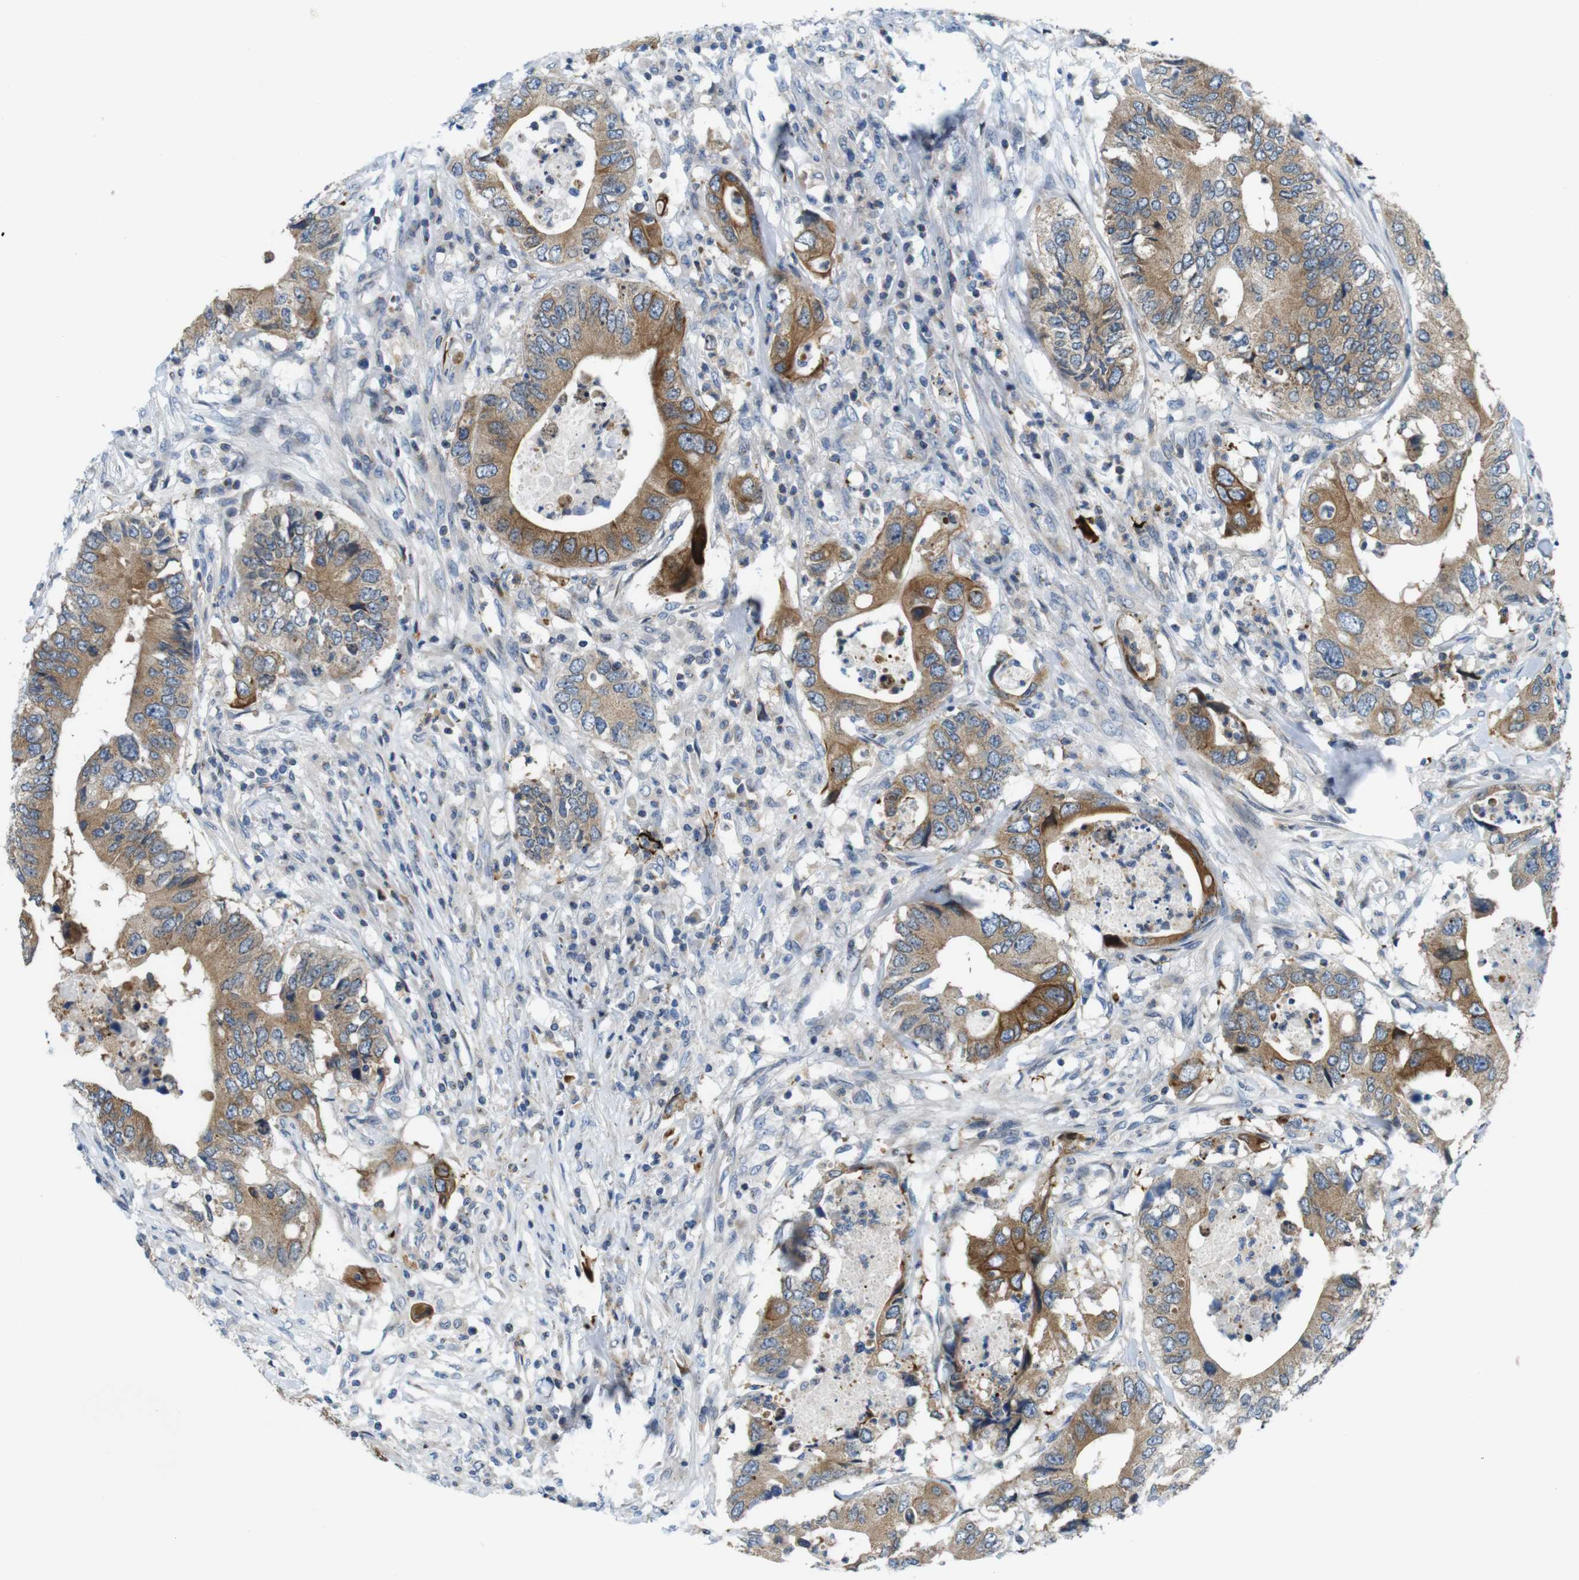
{"staining": {"intensity": "moderate", "quantity": ">75%", "location": "cytoplasmic/membranous"}, "tissue": "colorectal cancer", "cell_type": "Tumor cells", "image_type": "cancer", "snomed": [{"axis": "morphology", "description": "Adenocarcinoma, NOS"}, {"axis": "topography", "description": "Colon"}], "caption": "The micrograph reveals staining of adenocarcinoma (colorectal), revealing moderate cytoplasmic/membranous protein expression (brown color) within tumor cells.", "gene": "ZDHHC3", "patient": {"sex": "male", "age": 71}}